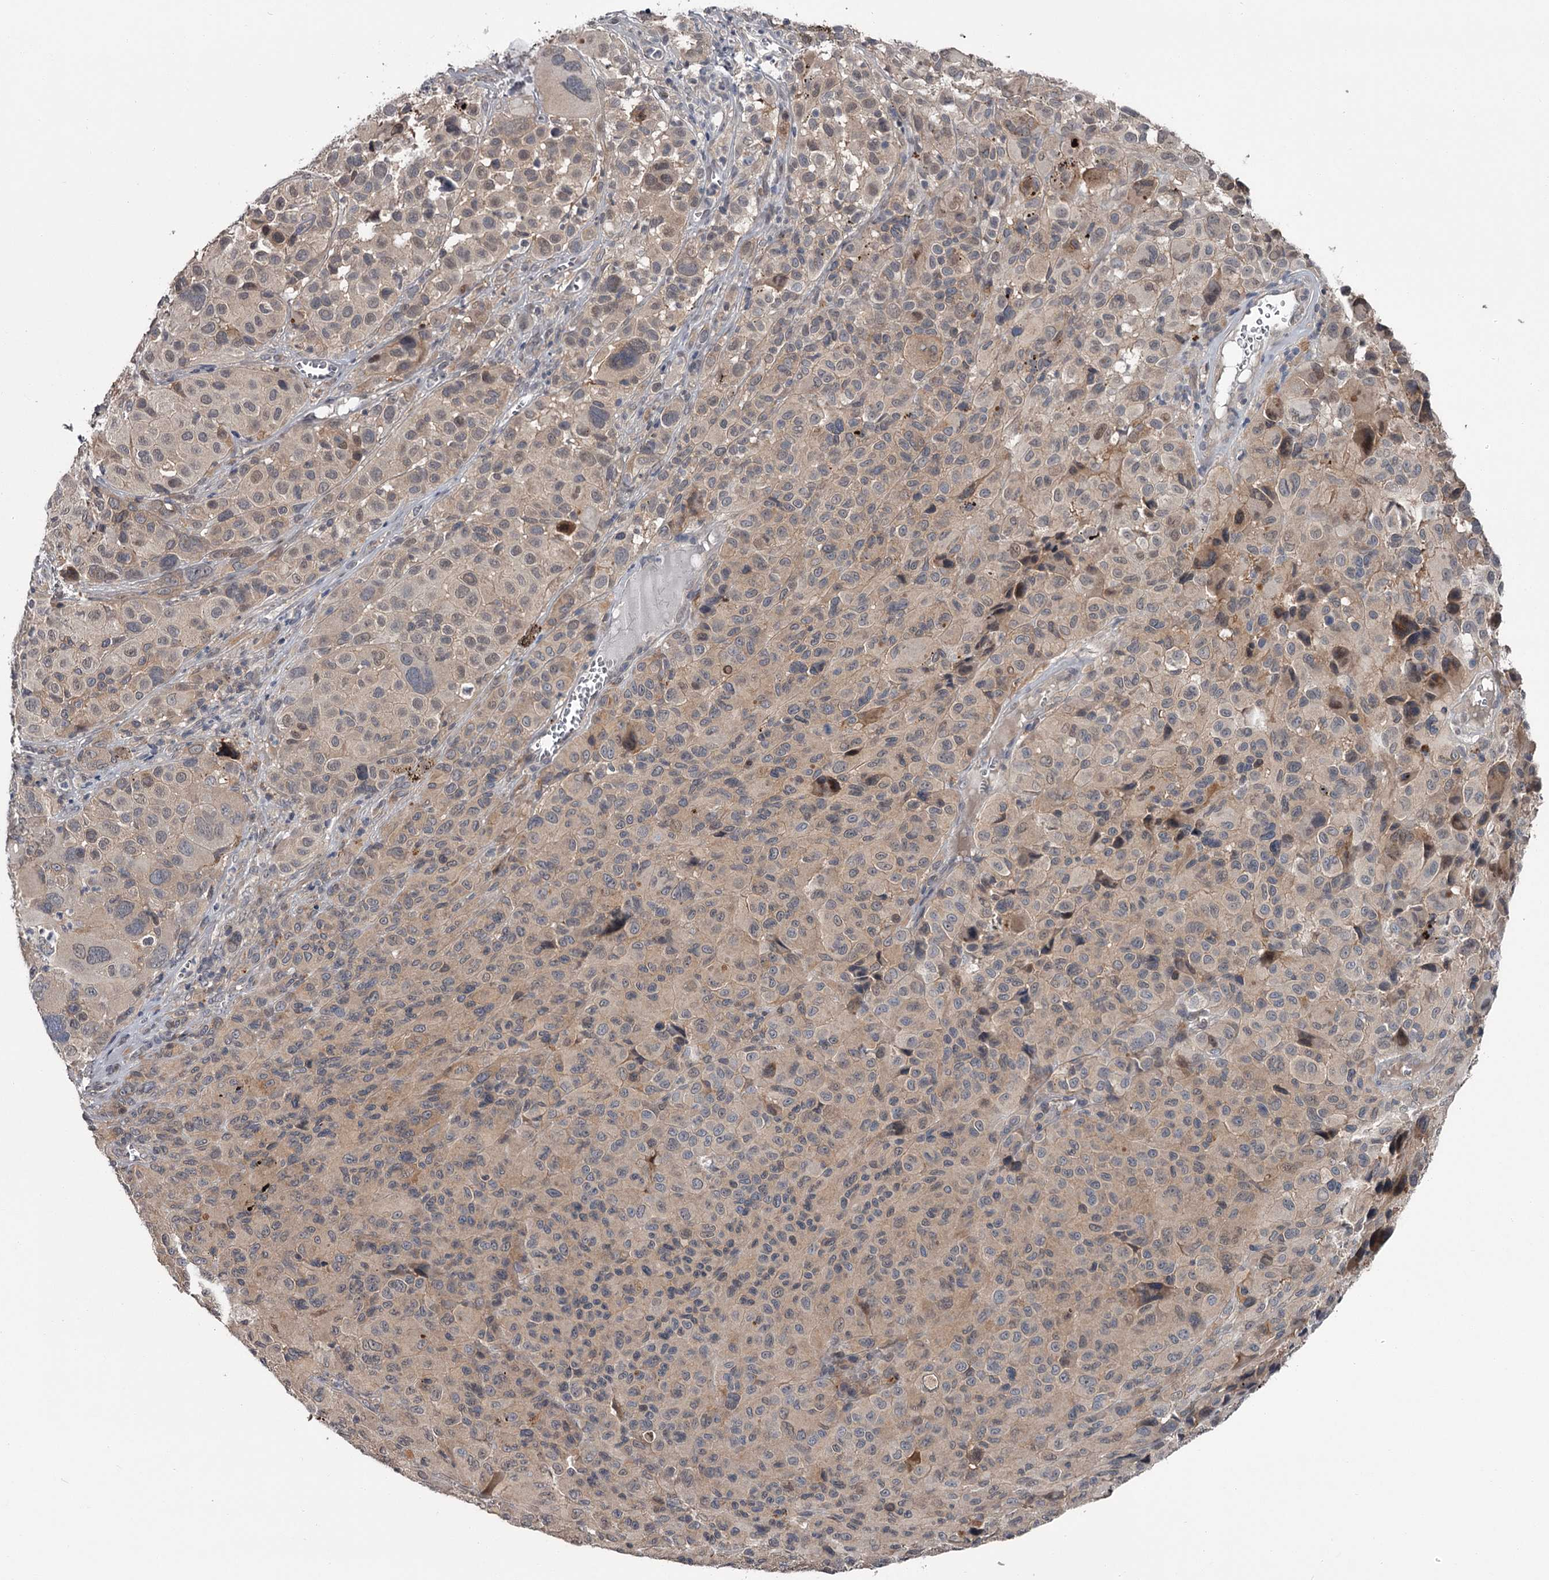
{"staining": {"intensity": "negative", "quantity": "none", "location": "none"}, "tissue": "melanoma", "cell_type": "Tumor cells", "image_type": "cancer", "snomed": [{"axis": "morphology", "description": "Malignant melanoma, NOS"}, {"axis": "topography", "description": "Skin of trunk"}], "caption": "Immunohistochemistry (IHC) of human melanoma displays no staining in tumor cells.", "gene": "DAO", "patient": {"sex": "male", "age": 71}}